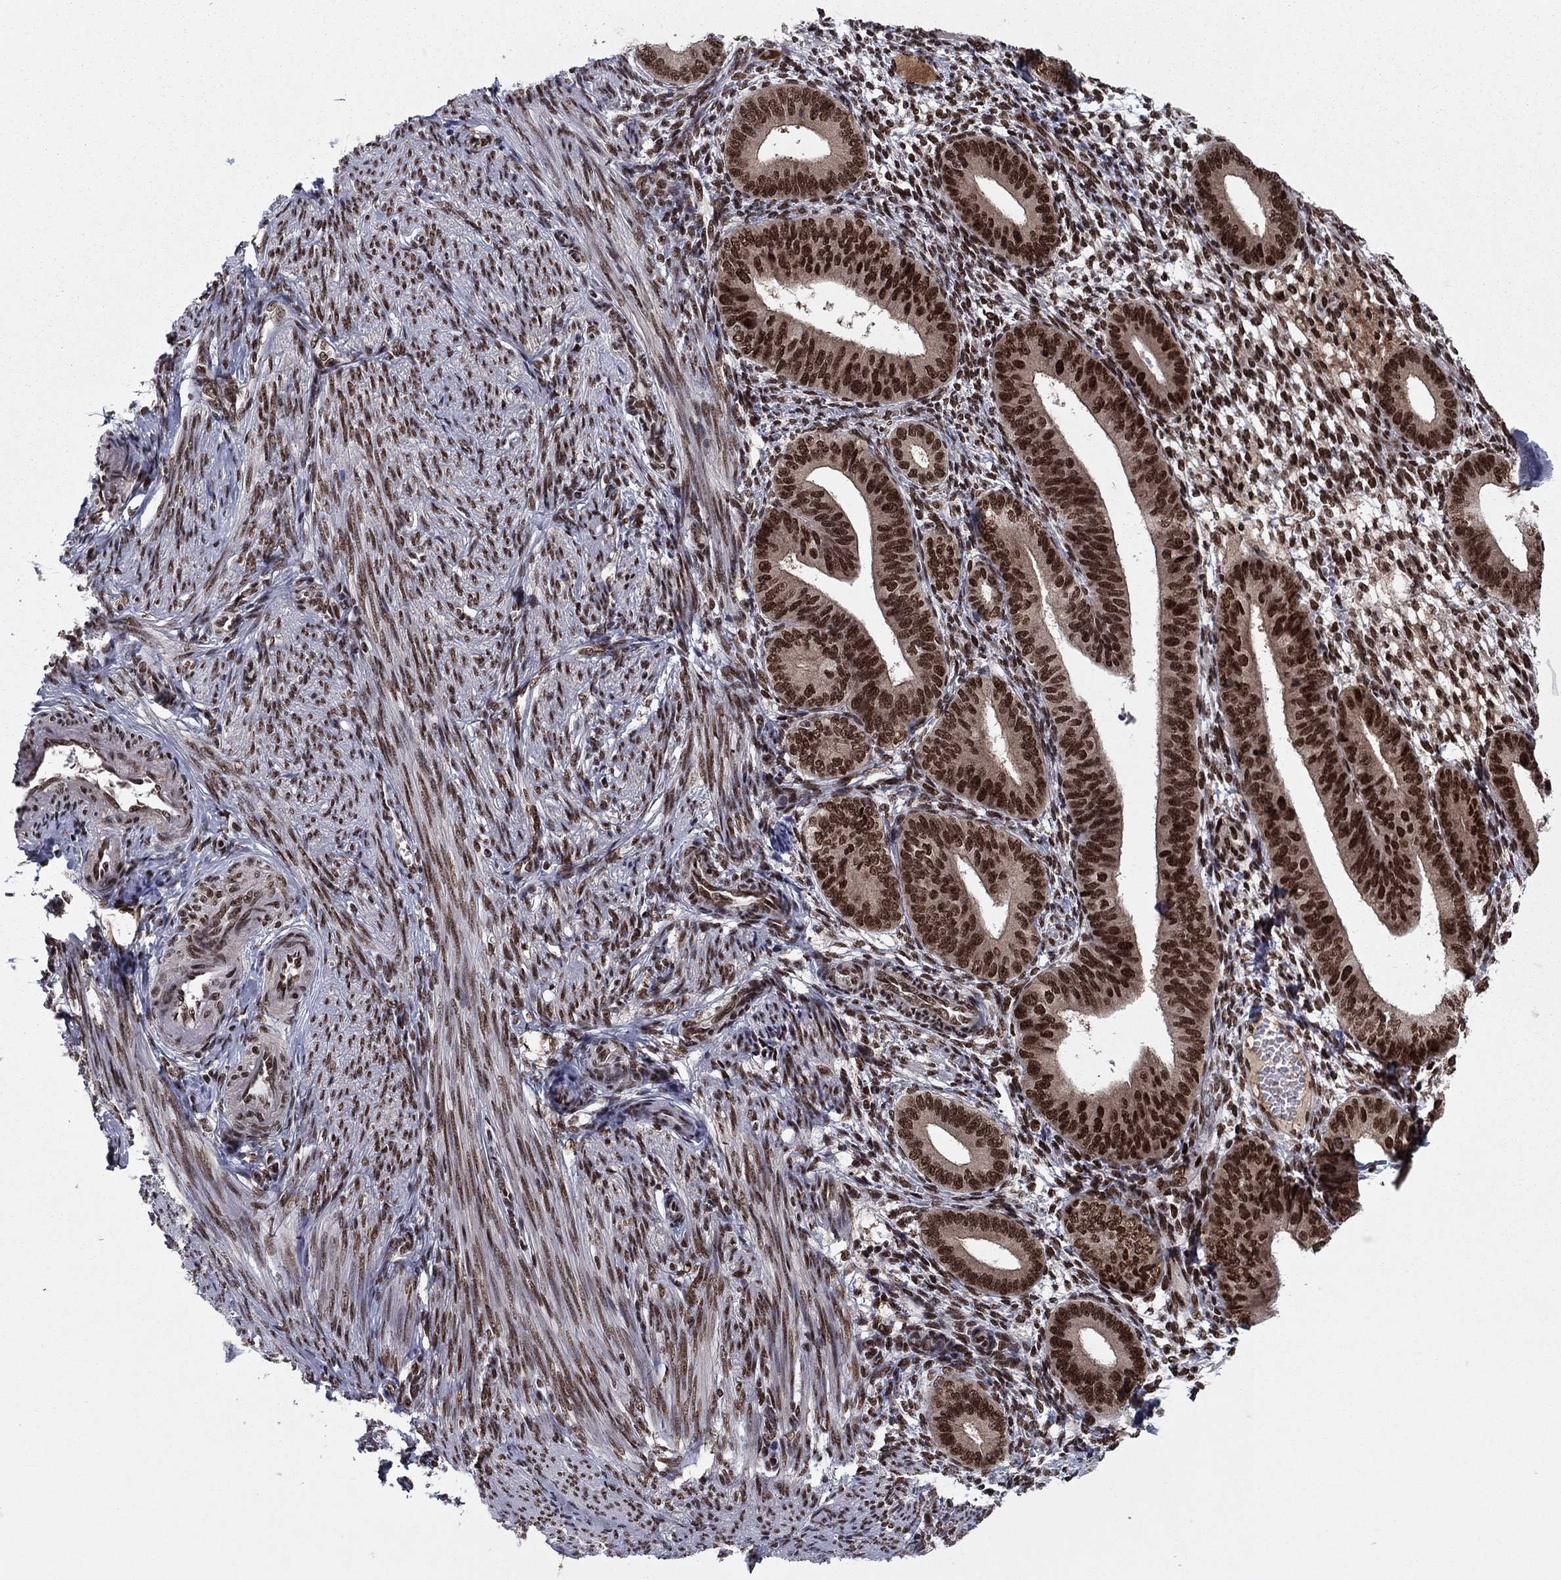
{"staining": {"intensity": "strong", "quantity": ">75%", "location": "nuclear"}, "tissue": "endometrium", "cell_type": "Cells in endometrial stroma", "image_type": "normal", "snomed": [{"axis": "morphology", "description": "Normal tissue, NOS"}, {"axis": "topography", "description": "Endometrium"}], "caption": "Normal endometrium was stained to show a protein in brown. There is high levels of strong nuclear staining in approximately >75% of cells in endometrial stroma.", "gene": "USP54", "patient": {"sex": "female", "age": 39}}